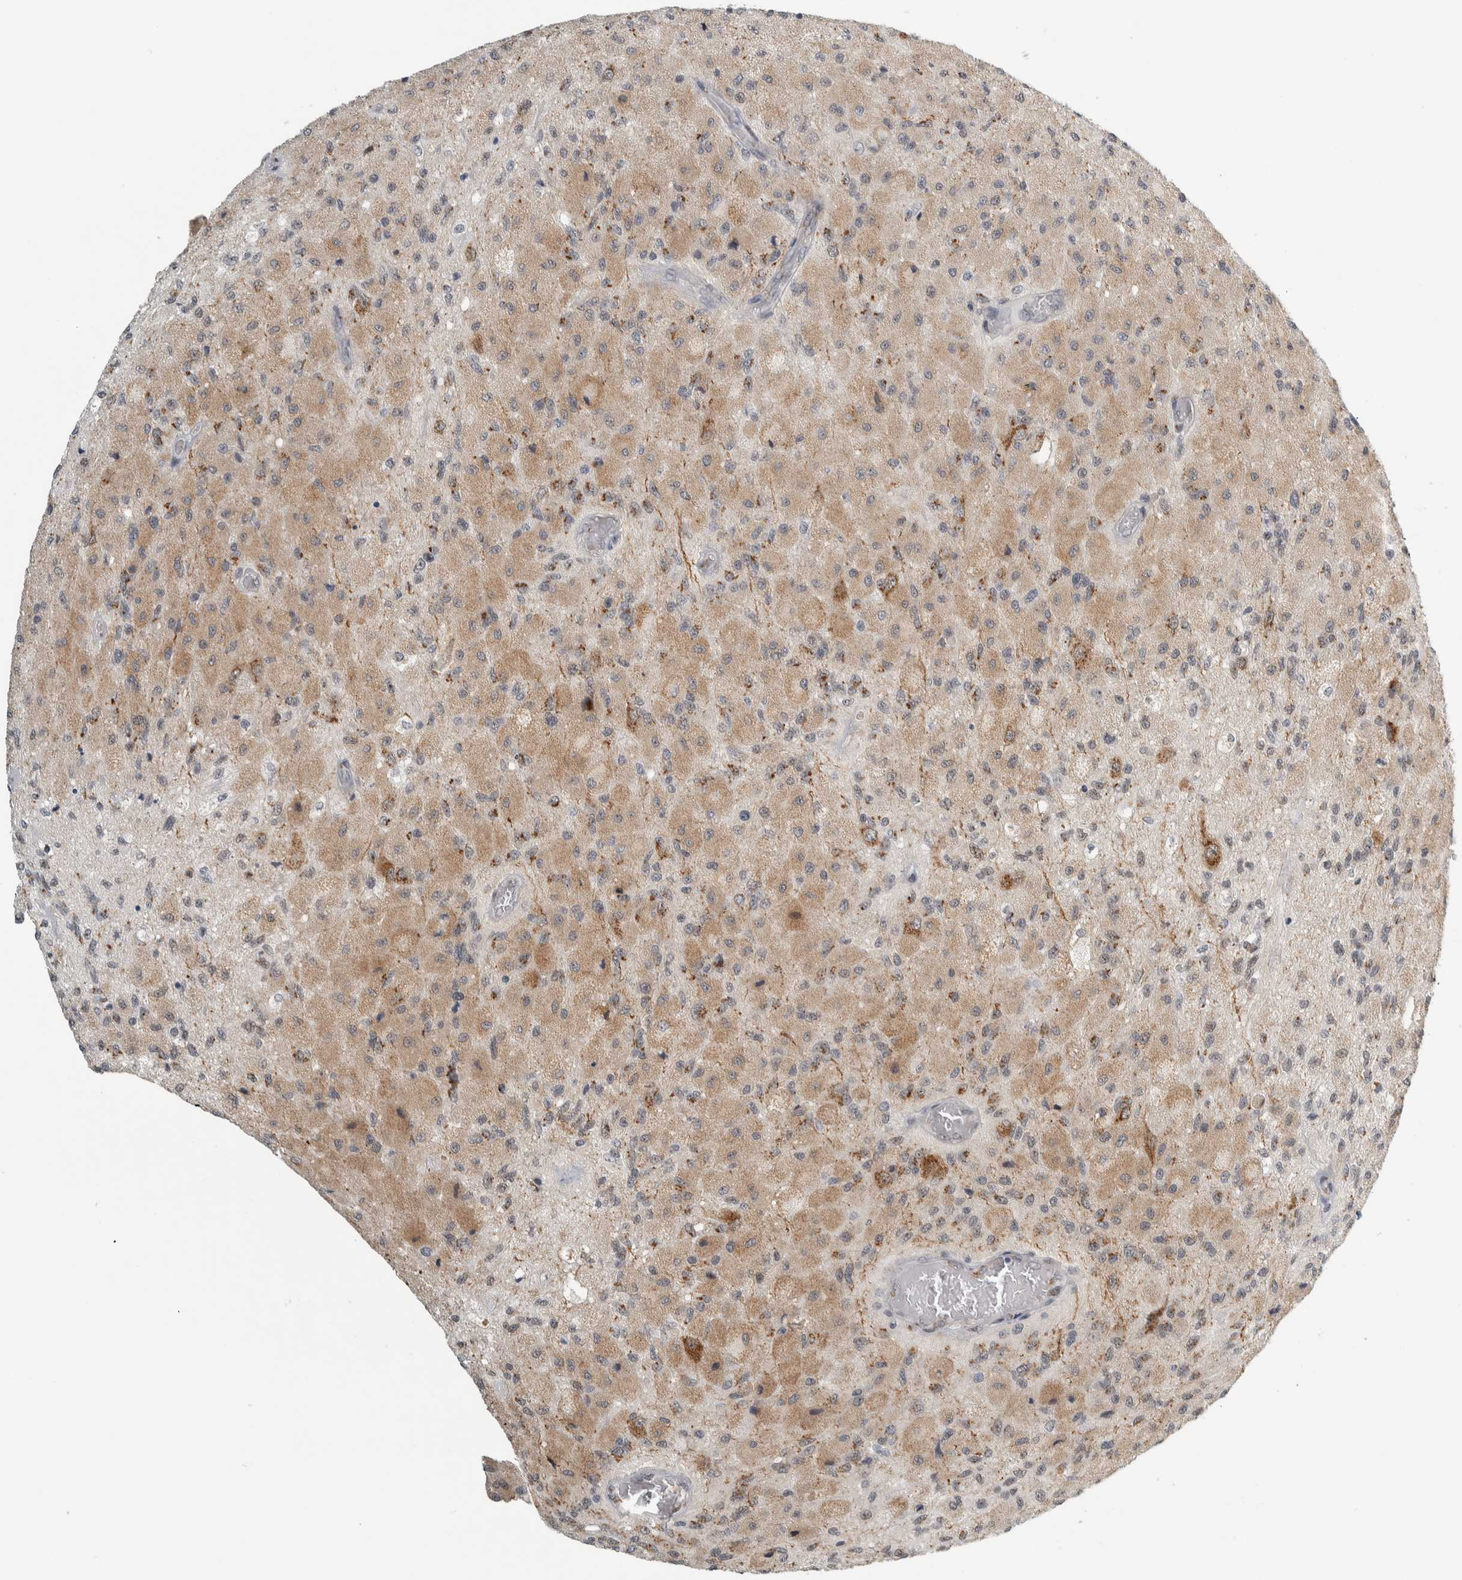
{"staining": {"intensity": "moderate", "quantity": ">75%", "location": "cytoplasmic/membranous"}, "tissue": "glioma", "cell_type": "Tumor cells", "image_type": "cancer", "snomed": [{"axis": "morphology", "description": "Normal tissue, NOS"}, {"axis": "morphology", "description": "Glioma, malignant, High grade"}, {"axis": "topography", "description": "Cerebral cortex"}], "caption": "Protein analysis of high-grade glioma (malignant) tissue exhibits moderate cytoplasmic/membranous positivity in approximately >75% of tumor cells.", "gene": "ZMYND8", "patient": {"sex": "male", "age": 77}}